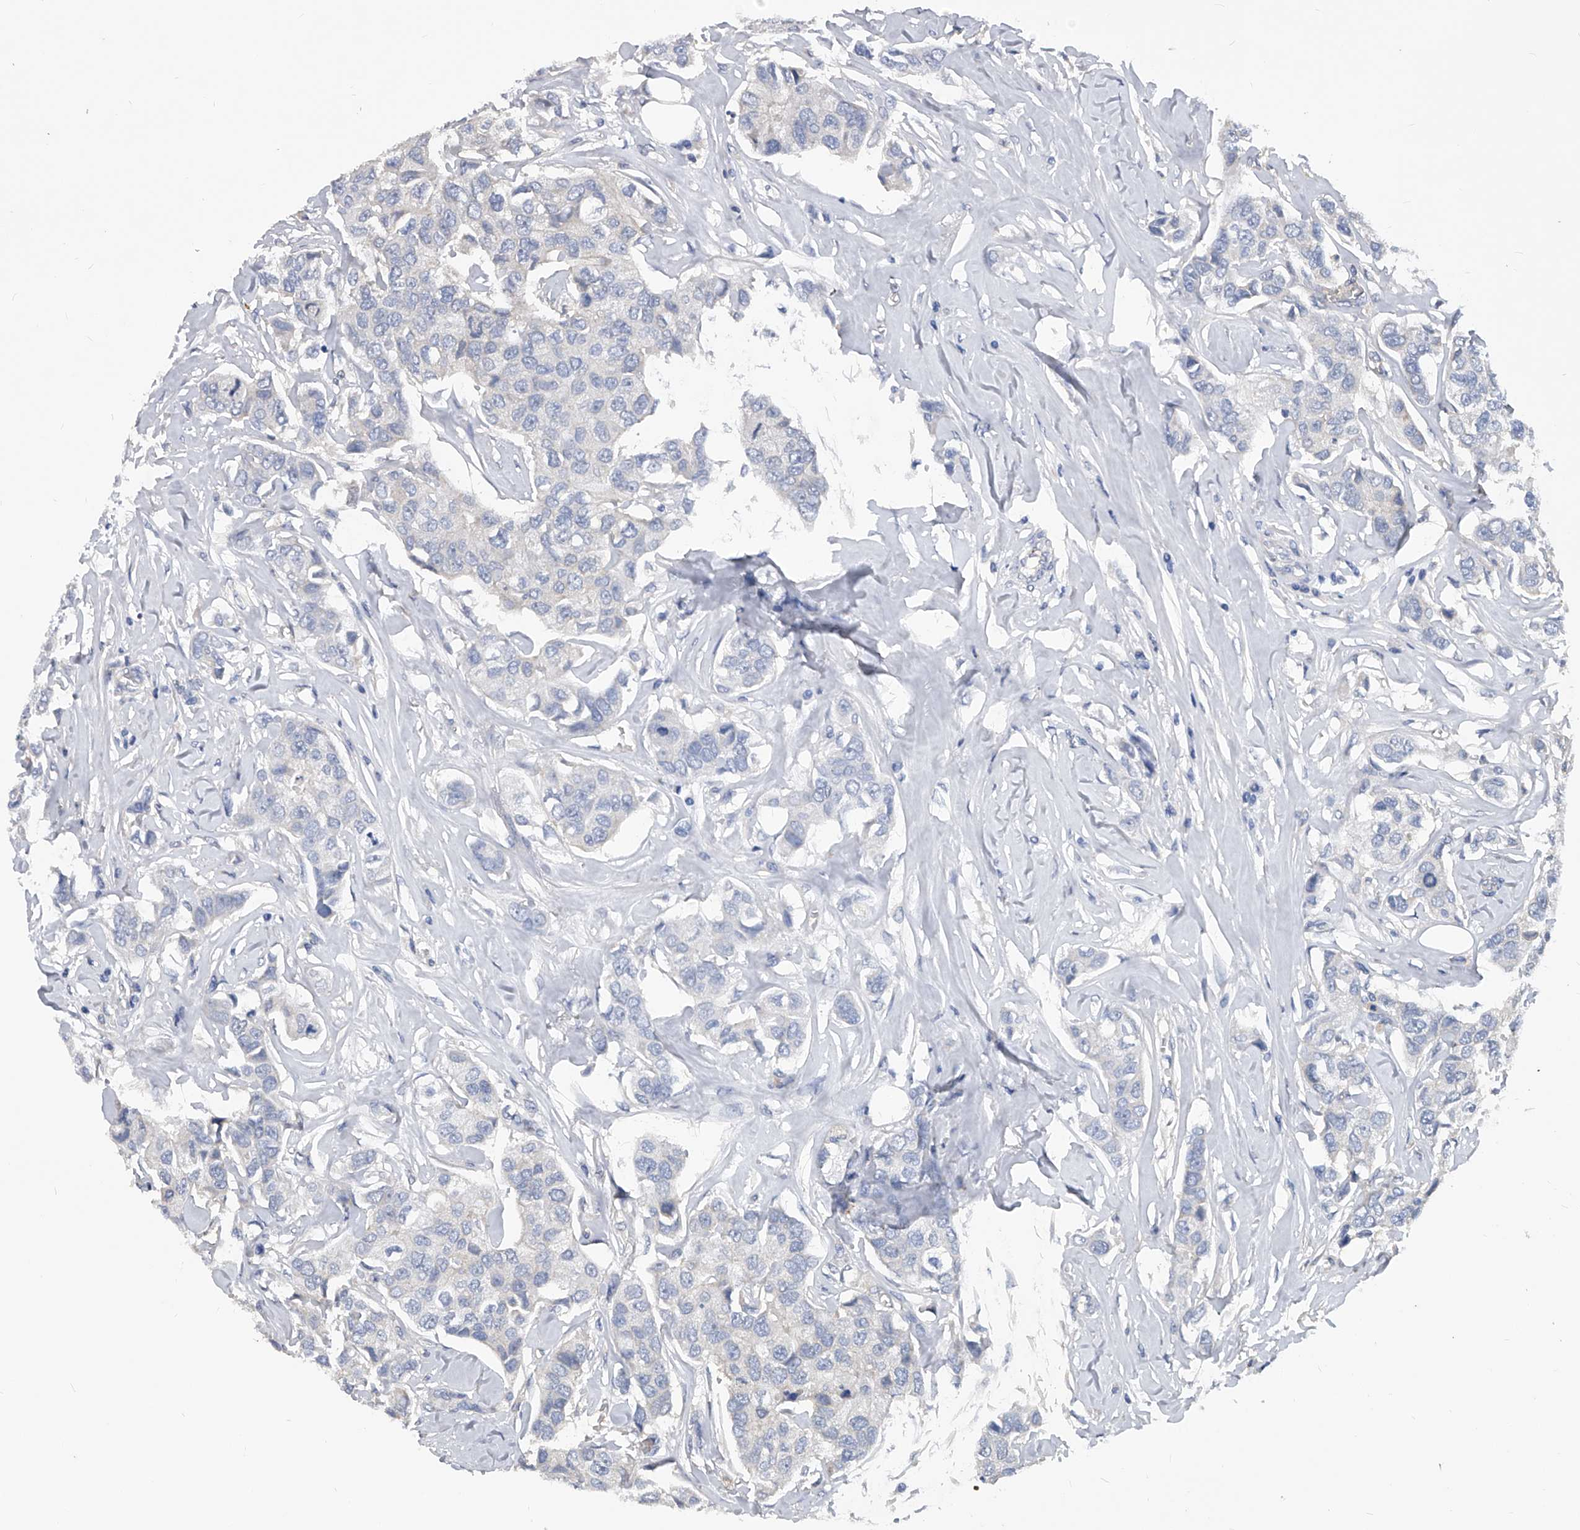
{"staining": {"intensity": "negative", "quantity": "none", "location": "none"}, "tissue": "breast cancer", "cell_type": "Tumor cells", "image_type": "cancer", "snomed": [{"axis": "morphology", "description": "Duct carcinoma"}, {"axis": "topography", "description": "Breast"}], "caption": "Tumor cells are negative for protein expression in human breast cancer. Nuclei are stained in blue.", "gene": "HOMER3", "patient": {"sex": "female", "age": 80}}